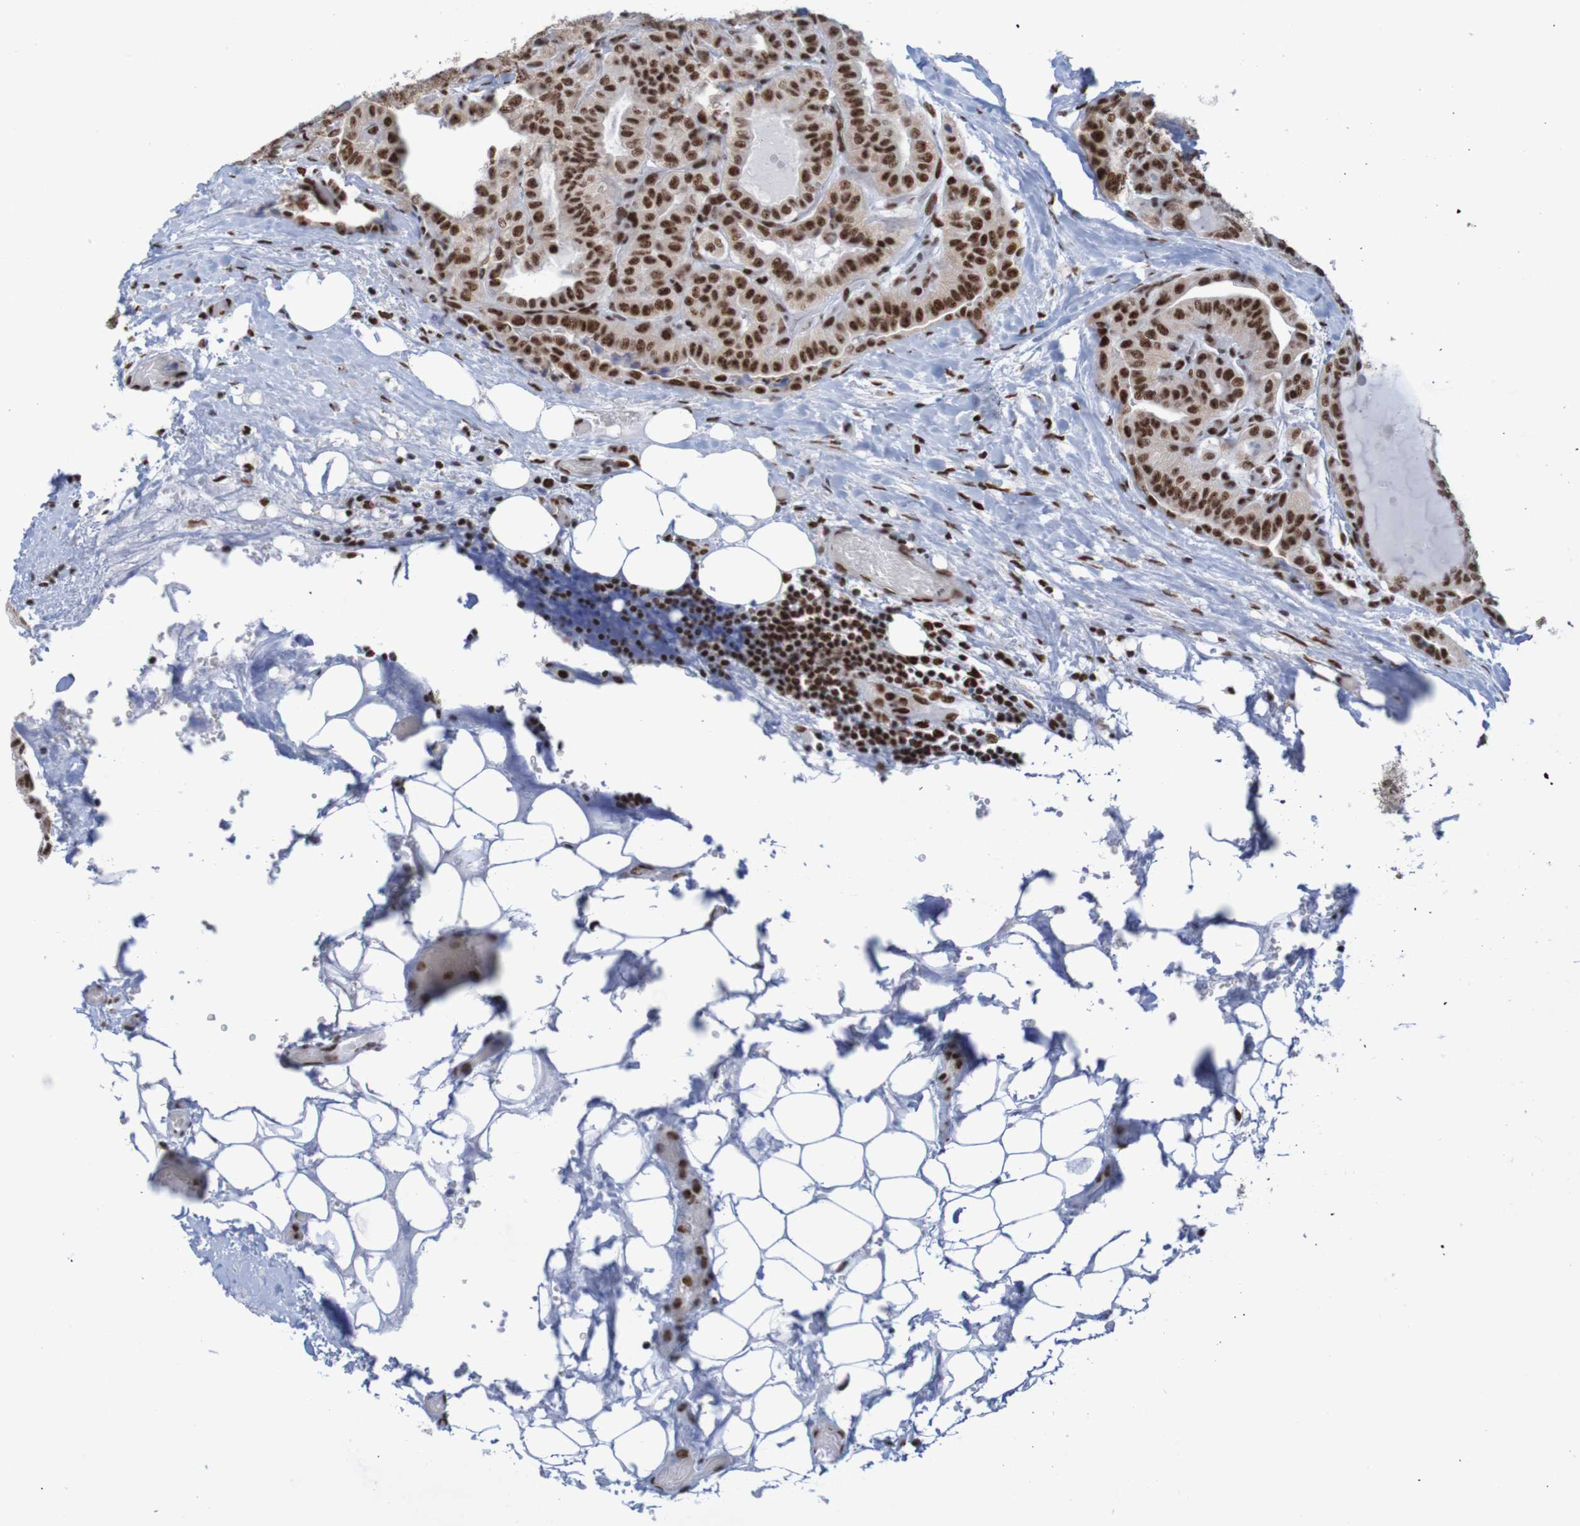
{"staining": {"intensity": "strong", "quantity": ">75%", "location": "nuclear"}, "tissue": "thyroid cancer", "cell_type": "Tumor cells", "image_type": "cancer", "snomed": [{"axis": "morphology", "description": "Papillary adenocarcinoma, NOS"}, {"axis": "topography", "description": "Thyroid gland"}], "caption": "A brown stain shows strong nuclear expression of a protein in human thyroid papillary adenocarcinoma tumor cells.", "gene": "THRAP3", "patient": {"sex": "male", "age": 77}}